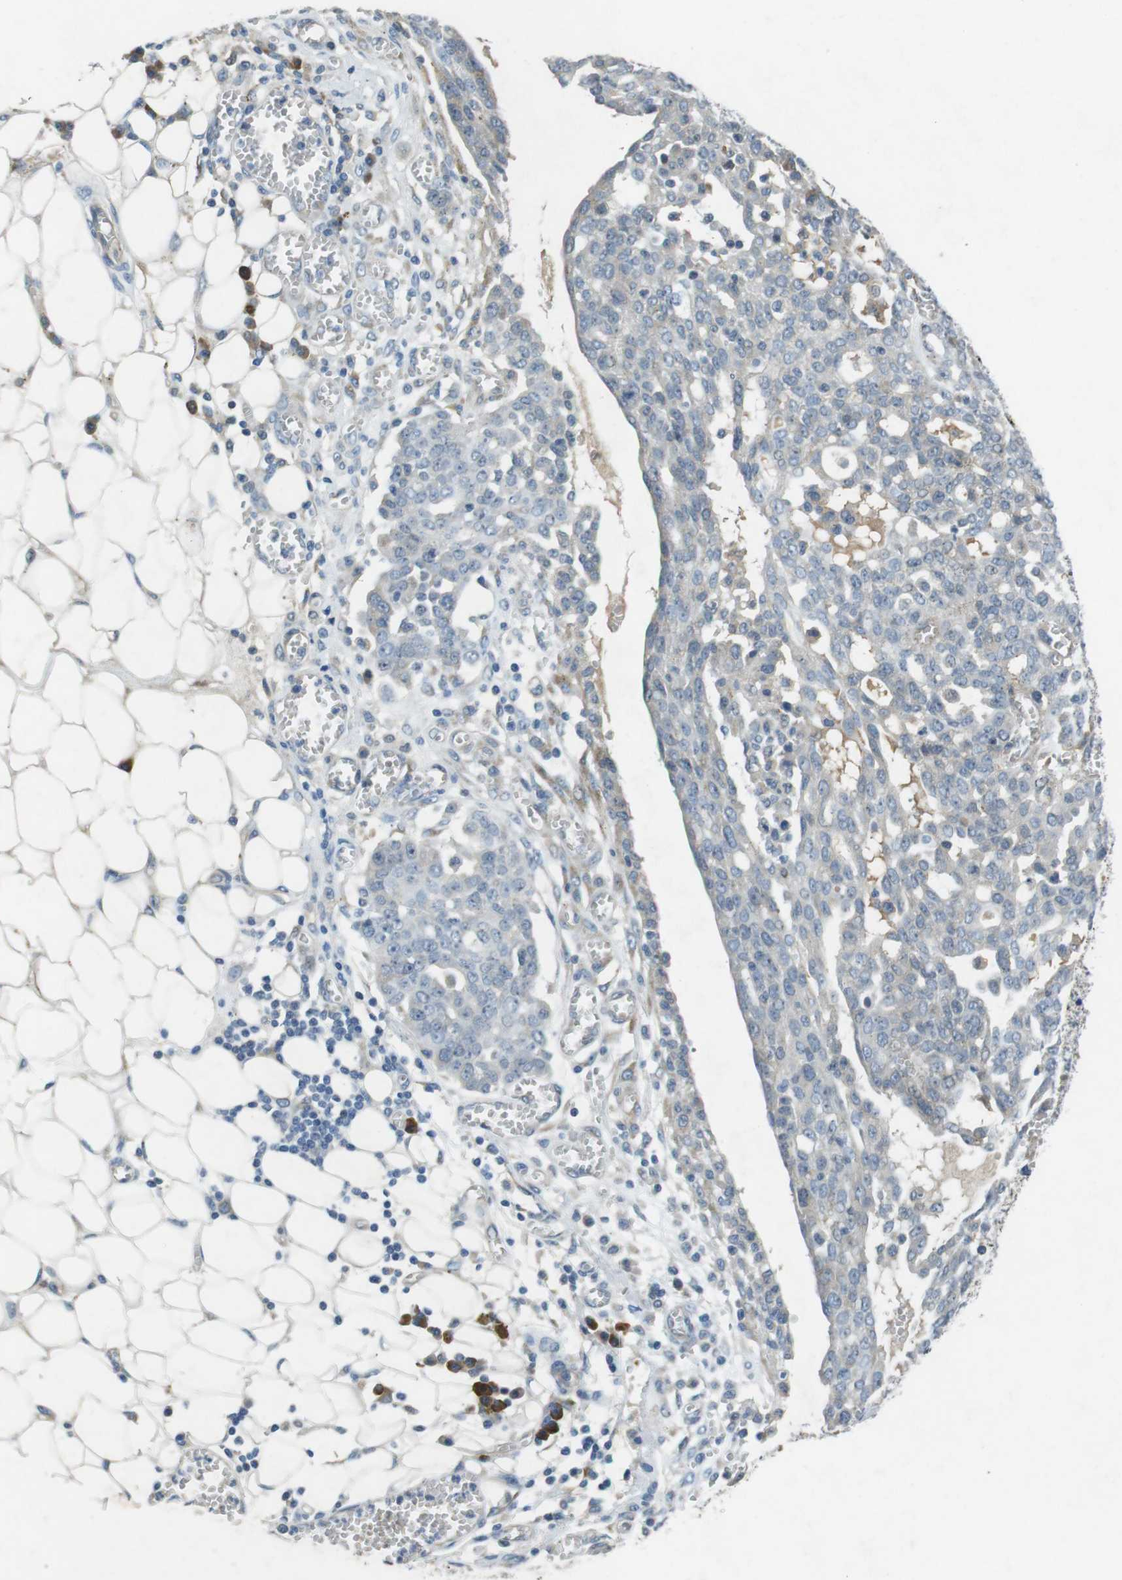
{"staining": {"intensity": "negative", "quantity": "none", "location": "none"}, "tissue": "ovarian cancer", "cell_type": "Tumor cells", "image_type": "cancer", "snomed": [{"axis": "morphology", "description": "Cystadenocarcinoma, serous, NOS"}, {"axis": "topography", "description": "Soft tissue"}, {"axis": "topography", "description": "Ovary"}], "caption": "IHC micrograph of ovarian cancer stained for a protein (brown), which reveals no expression in tumor cells.", "gene": "FLCN", "patient": {"sex": "female", "age": 57}}